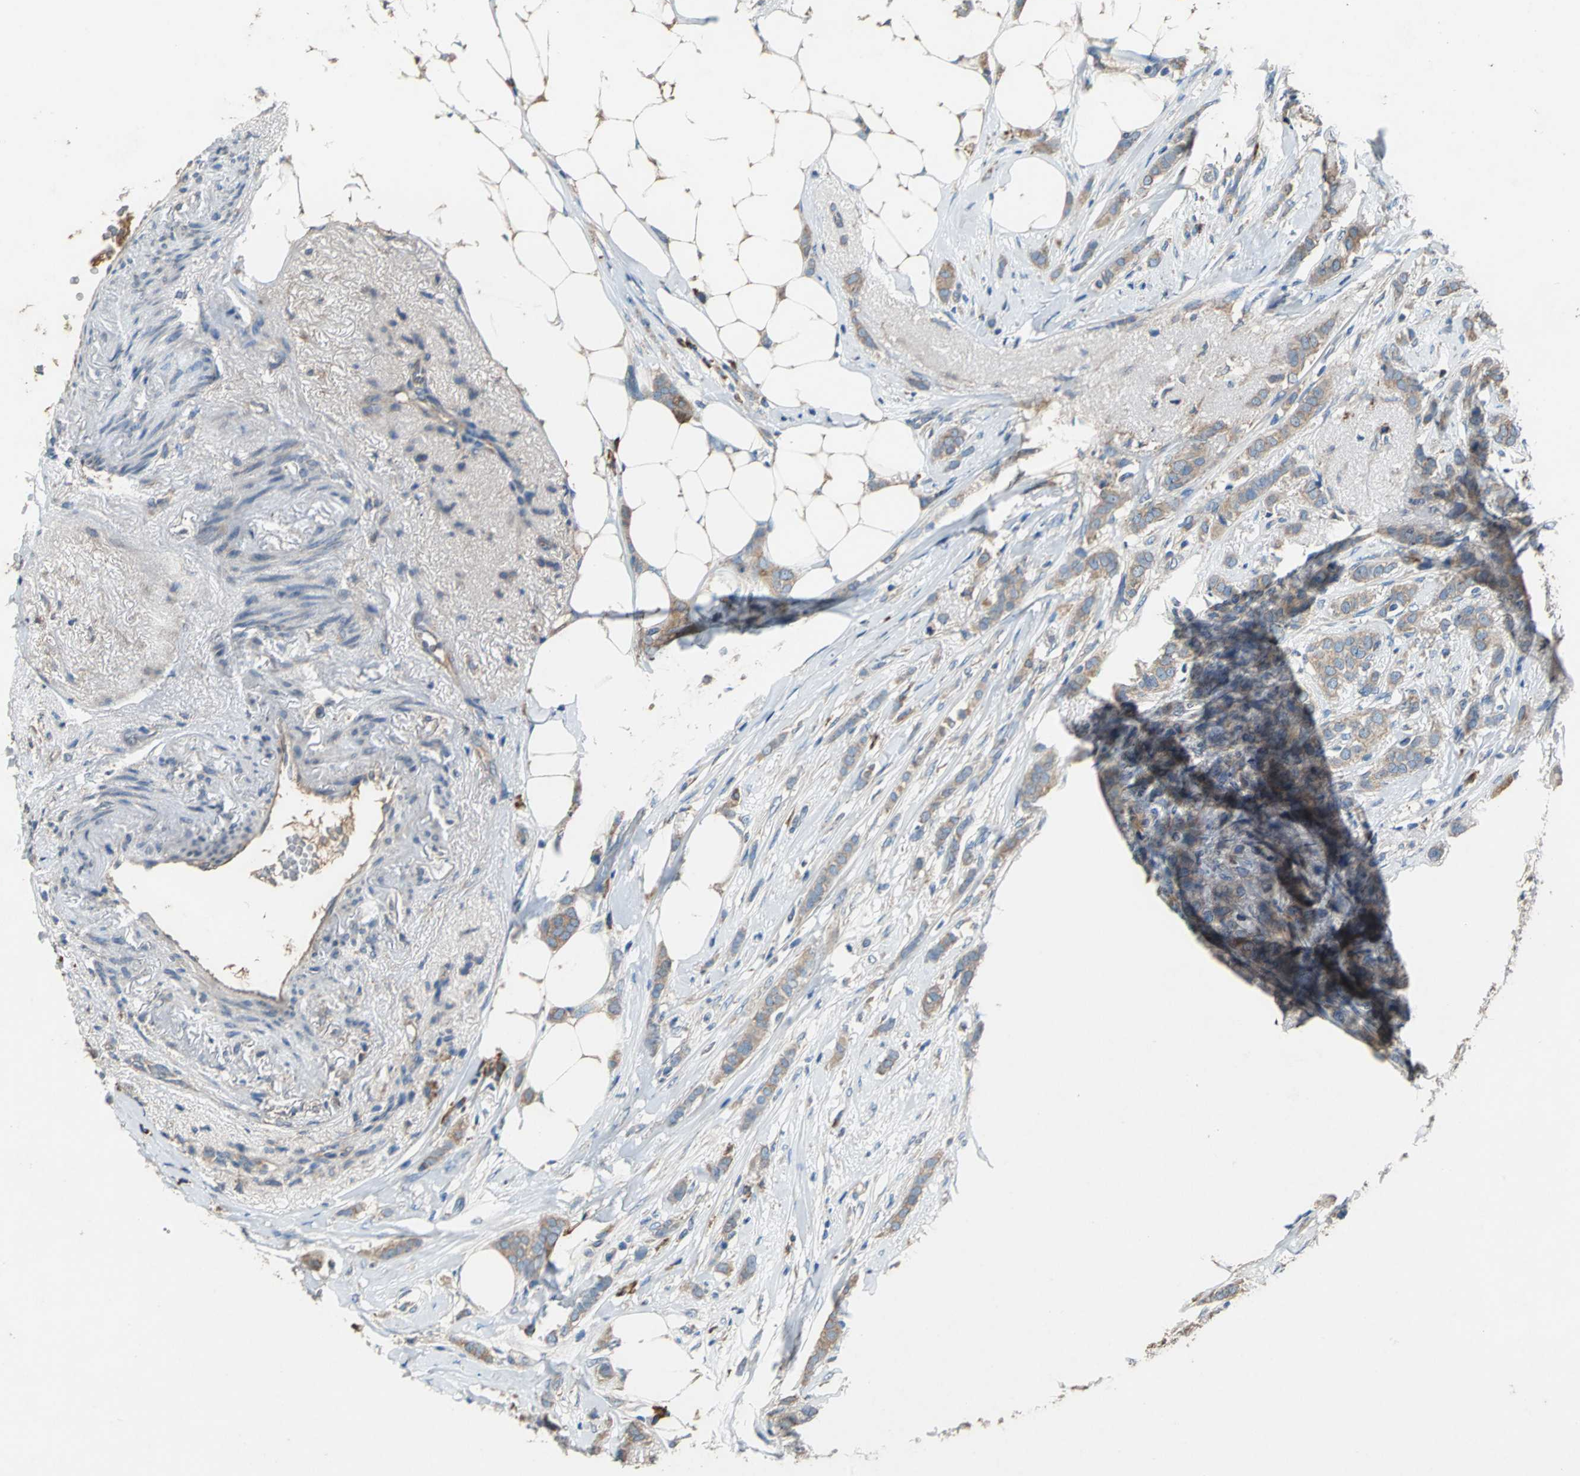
{"staining": {"intensity": "moderate", "quantity": ">75%", "location": "cytoplasmic/membranous"}, "tissue": "breast cancer", "cell_type": "Tumor cells", "image_type": "cancer", "snomed": [{"axis": "morphology", "description": "Lobular carcinoma"}, {"axis": "topography", "description": "Breast"}], "caption": "High-magnification brightfield microscopy of lobular carcinoma (breast) stained with DAB (brown) and counterstained with hematoxylin (blue). tumor cells exhibit moderate cytoplasmic/membranous positivity is seen in approximately>75% of cells.", "gene": "HEPH", "patient": {"sex": "female", "age": 55}}